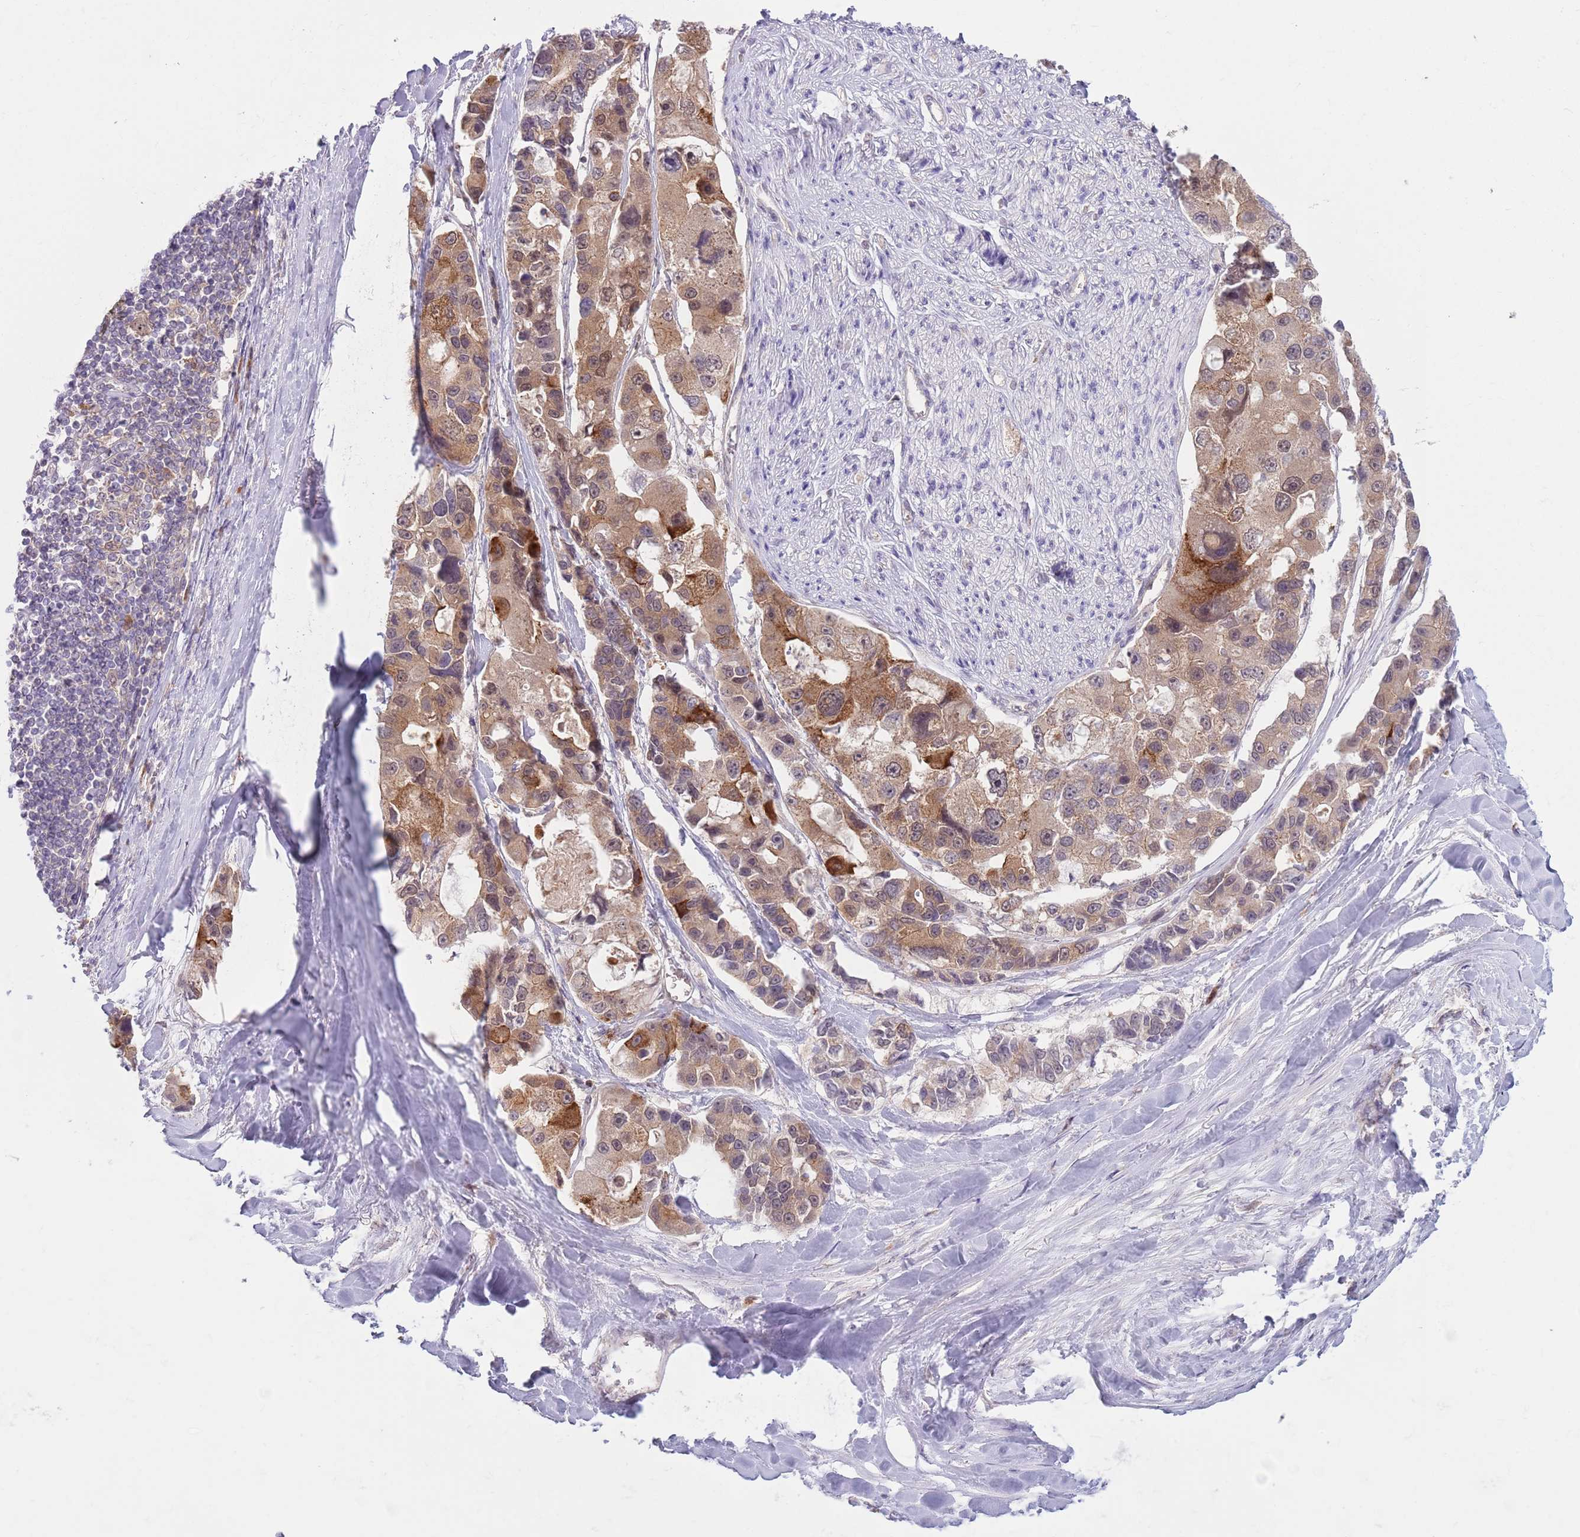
{"staining": {"intensity": "weak", "quantity": ">75%", "location": "cytoplasmic/membranous"}, "tissue": "lung cancer", "cell_type": "Tumor cells", "image_type": "cancer", "snomed": [{"axis": "morphology", "description": "Adenocarcinoma, NOS"}, {"axis": "topography", "description": "Lung"}], "caption": "Protein staining by immunohistochemistry (IHC) displays weak cytoplasmic/membranous positivity in about >75% of tumor cells in lung adenocarcinoma.", "gene": "COPE", "patient": {"sex": "female", "age": 54}}